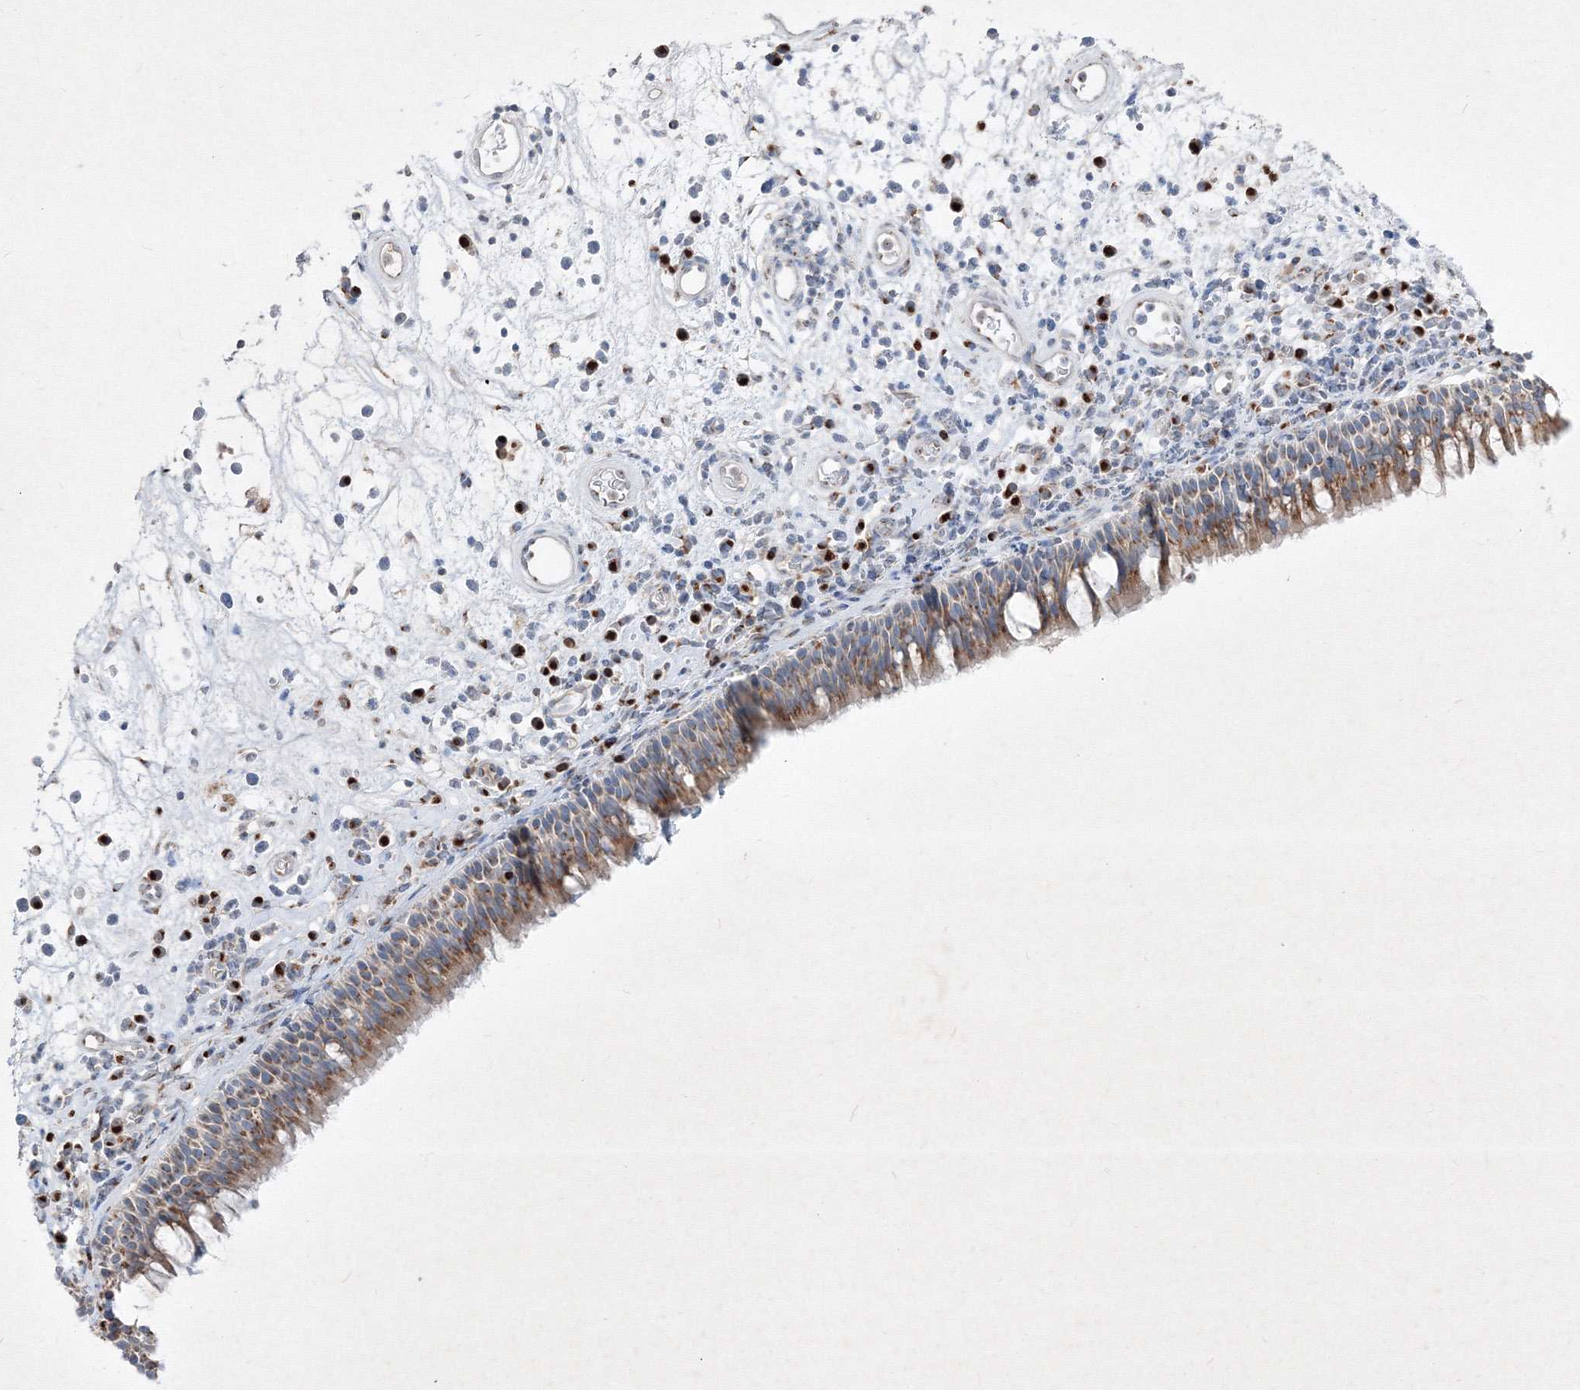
{"staining": {"intensity": "moderate", "quantity": ">75%", "location": "cytoplasmic/membranous"}, "tissue": "nasopharynx", "cell_type": "Respiratory epithelial cells", "image_type": "normal", "snomed": [{"axis": "morphology", "description": "Normal tissue, NOS"}, {"axis": "morphology", "description": "Inflammation, NOS"}, {"axis": "morphology", "description": "Malignant melanoma, Metastatic site"}, {"axis": "topography", "description": "Nasopharynx"}], "caption": "IHC of normal human nasopharynx reveals medium levels of moderate cytoplasmic/membranous expression in approximately >75% of respiratory epithelial cells.", "gene": "IFNAR1", "patient": {"sex": "male", "age": 70}}